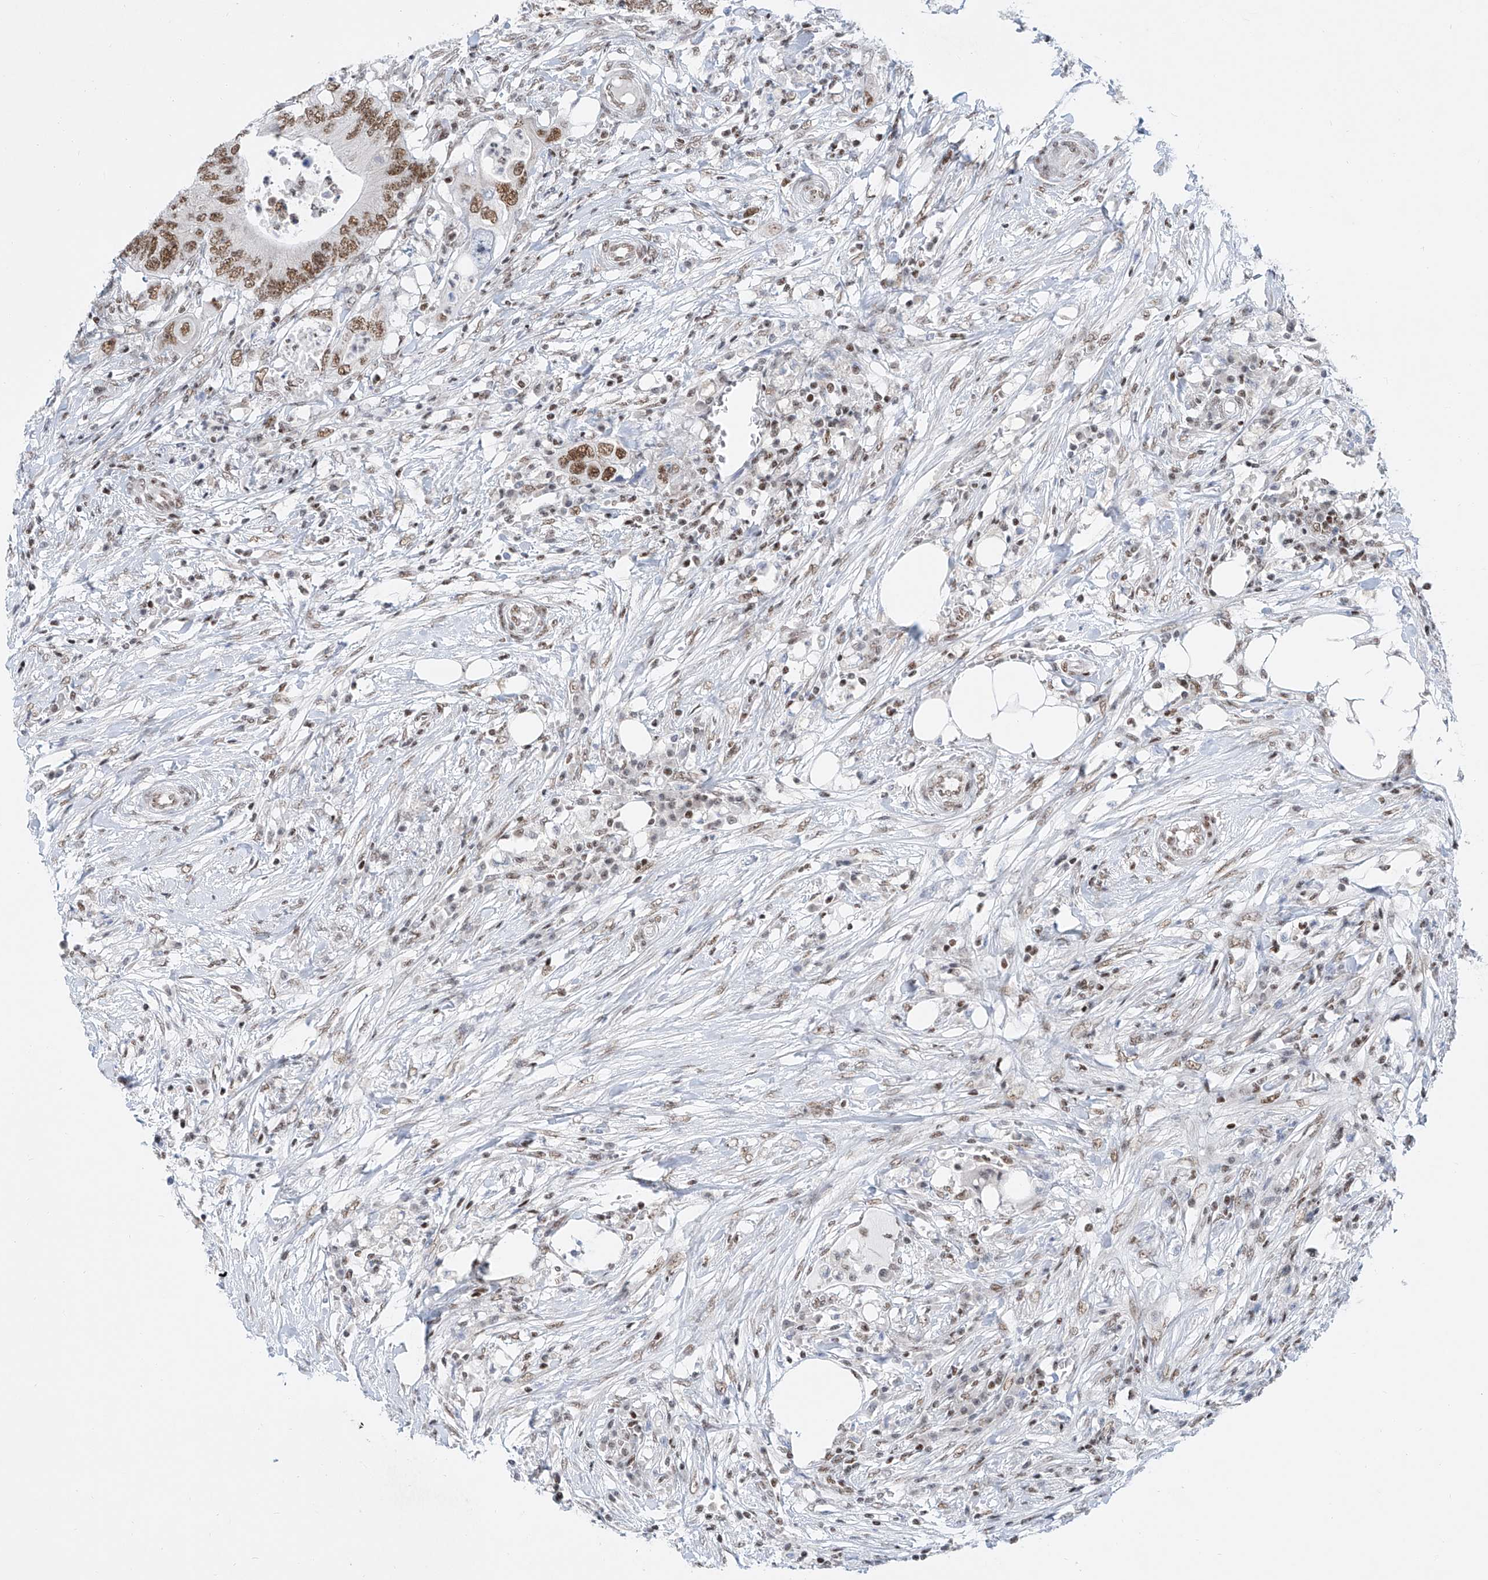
{"staining": {"intensity": "moderate", "quantity": ">75%", "location": "nuclear"}, "tissue": "colorectal cancer", "cell_type": "Tumor cells", "image_type": "cancer", "snomed": [{"axis": "morphology", "description": "Adenocarcinoma, NOS"}, {"axis": "topography", "description": "Colon"}], "caption": "The immunohistochemical stain shows moderate nuclear staining in tumor cells of adenocarcinoma (colorectal) tissue.", "gene": "TAF4", "patient": {"sex": "male", "age": 71}}